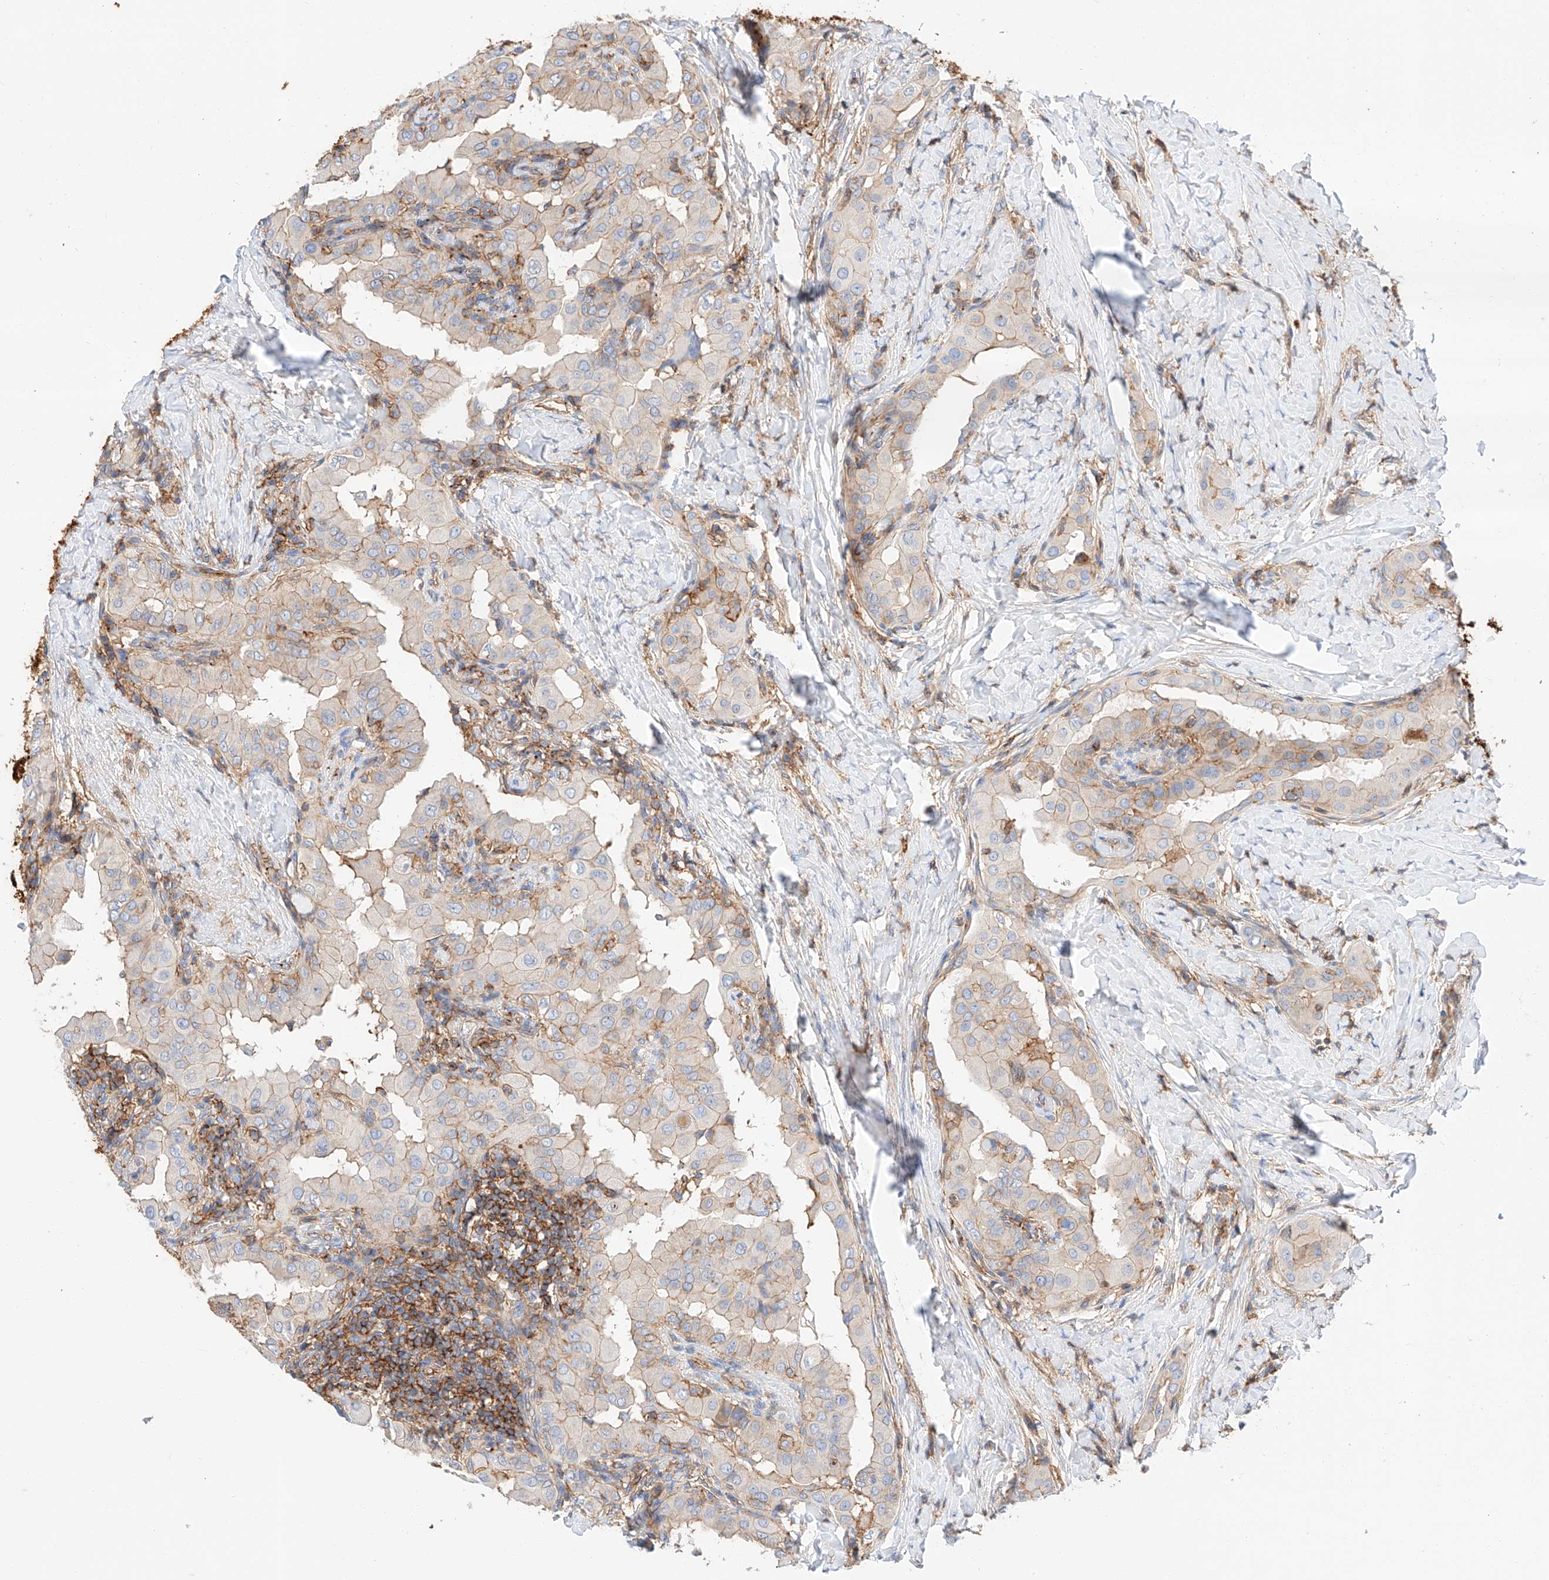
{"staining": {"intensity": "weak", "quantity": "25%-75%", "location": "cytoplasmic/membranous"}, "tissue": "thyroid cancer", "cell_type": "Tumor cells", "image_type": "cancer", "snomed": [{"axis": "morphology", "description": "Papillary adenocarcinoma, NOS"}, {"axis": "topography", "description": "Thyroid gland"}], "caption": "Thyroid cancer tissue reveals weak cytoplasmic/membranous positivity in about 25%-75% of tumor cells, visualized by immunohistochemistry. Immunohistochemistry stains the protein in brown and the nuclei are stained blue.", "gene": "HAUS4", "patient": {"sex": "male", "age": 33}}